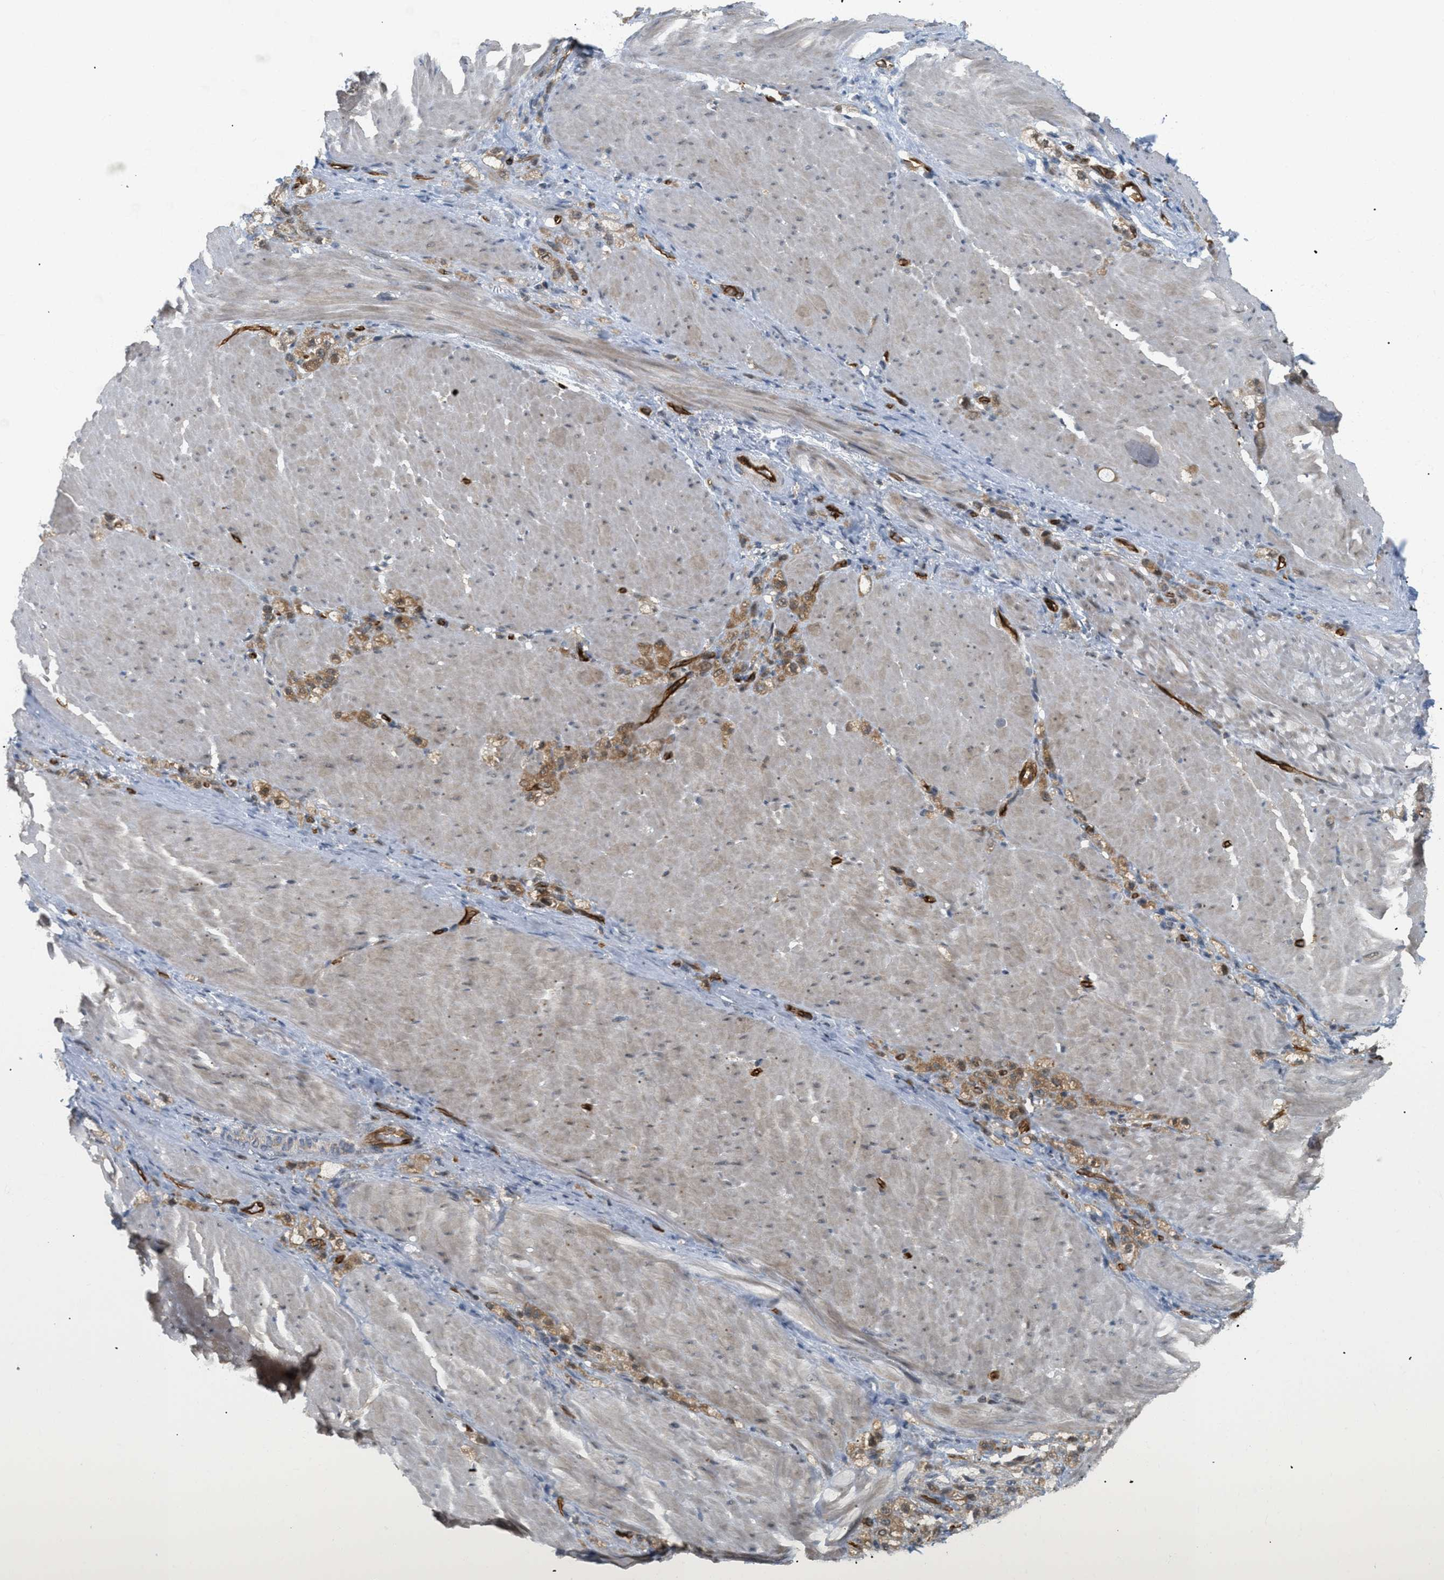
{"staining": {"intensity": "moderate", "quantity": ">75%", "location": "cytoplasmic/membranous"}, "tissue": "stomach cancer", "cell_type": "Tumor cells", "image_type": "cancer", "snomed": [{"axis": "morphology", "description": "Normal tissue, NOS"}, {"axis": "morphology", "description": "Adenocarcinoma, NOS"}, {"axis": "topography", "description": "Stomach"}], "caption": "Stomach adenocarcinoma tissue demonstrates moderate cytoplasmic/membranous expression in about >75% of tumor cells", "gene": "PALMD", "patient": {"sex": "male", "age": 82}}